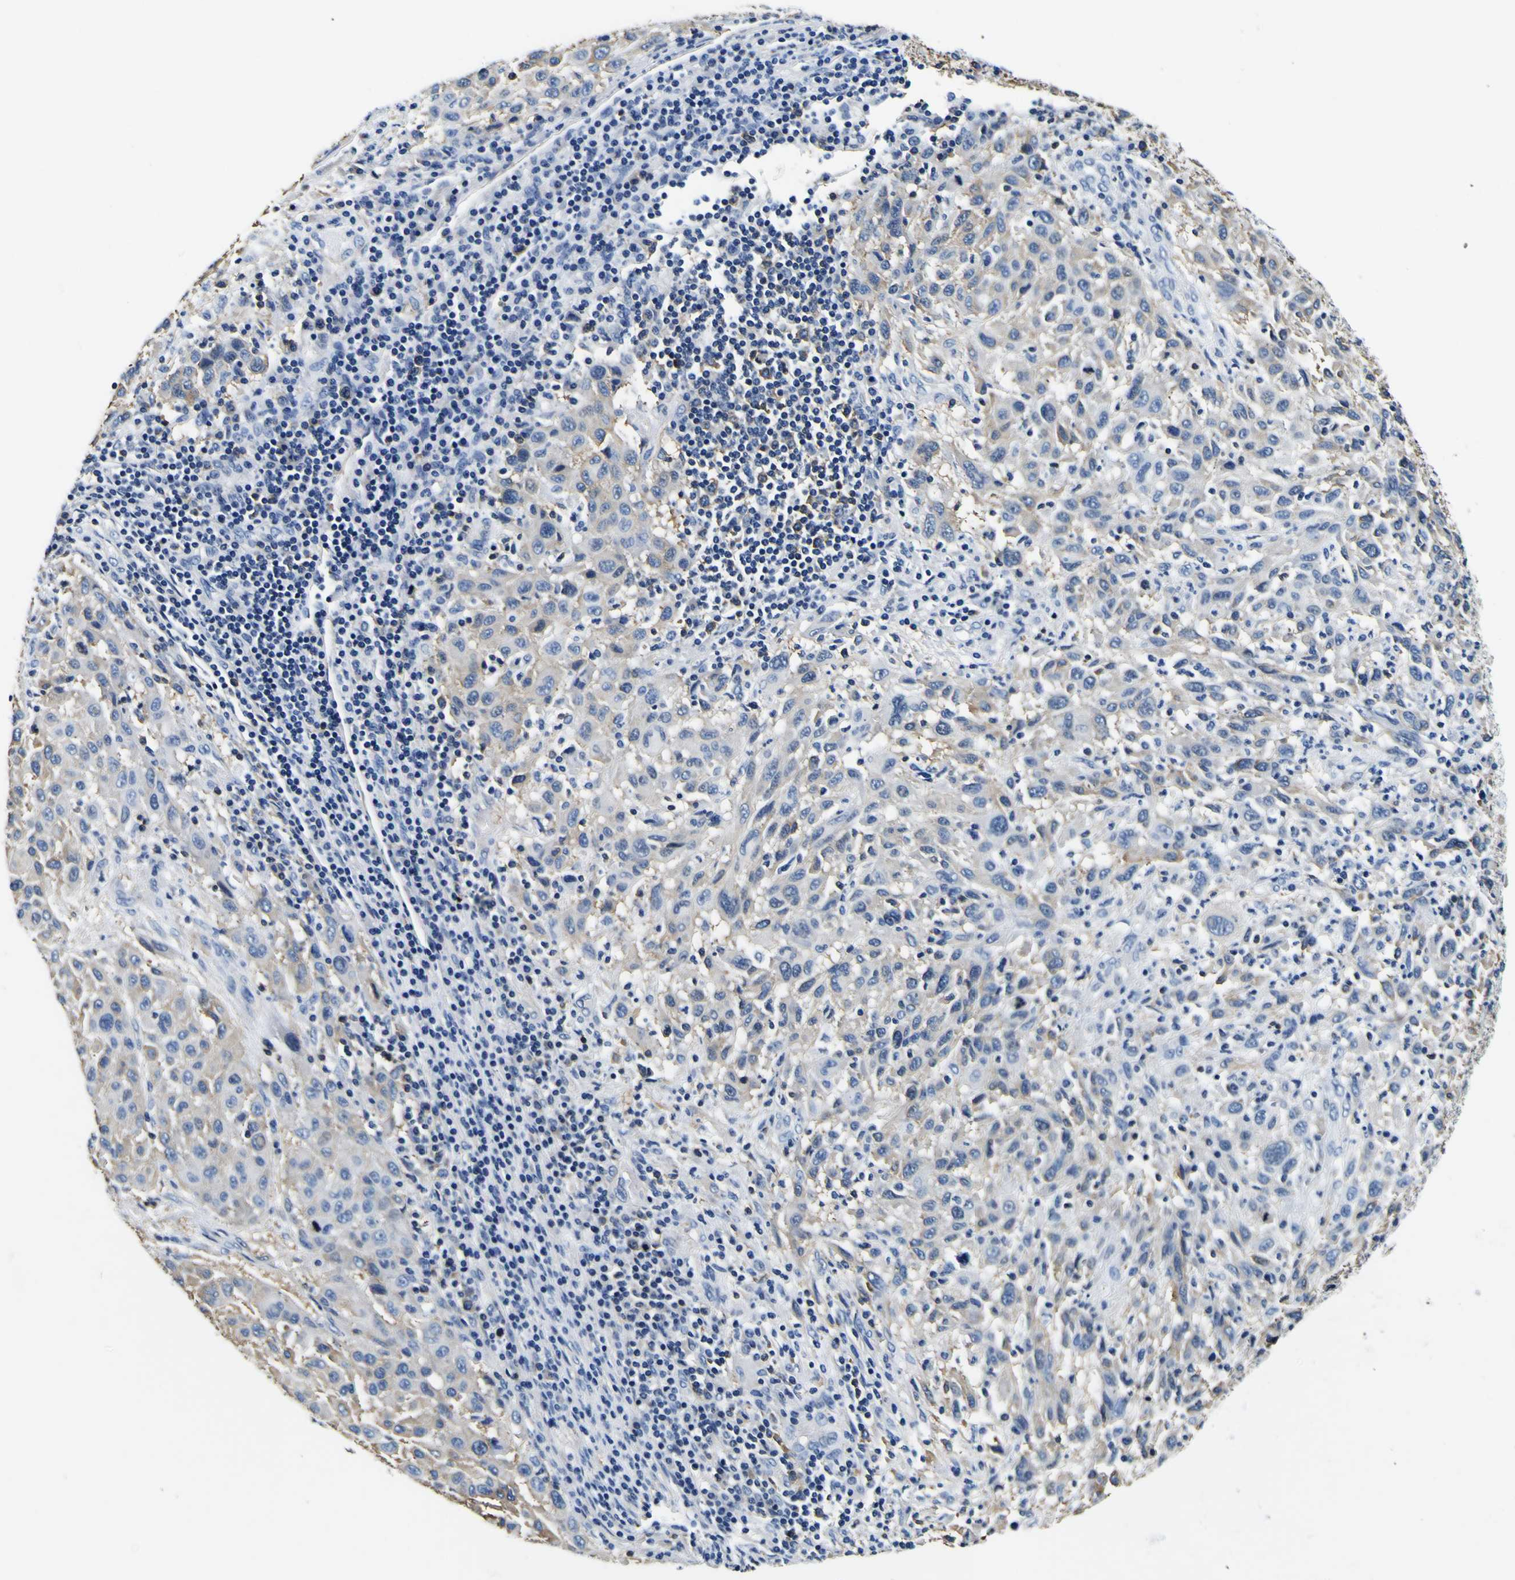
{"staining": {"intensity": "weak", "quantity": ">75%", "location": "cytoplasmic/membranous"}, "tissue": "melanoma", "cell_type": "Tumor cells", "image_type": "cancer", "snomed": [{"axis": "morphology", "description": "Malignant melanoma, Metastatic site"}, {"axis": "topography", "description": "Lymph node"}], "caption": "Protein staining of malignant melanoma (metastatic site) tissue exhibits weak cytoplasmic/membranous staining in about >75% of tumor cells.", "gene": "TUBA1B", "patient": {"sex": "male", "age": 61}}